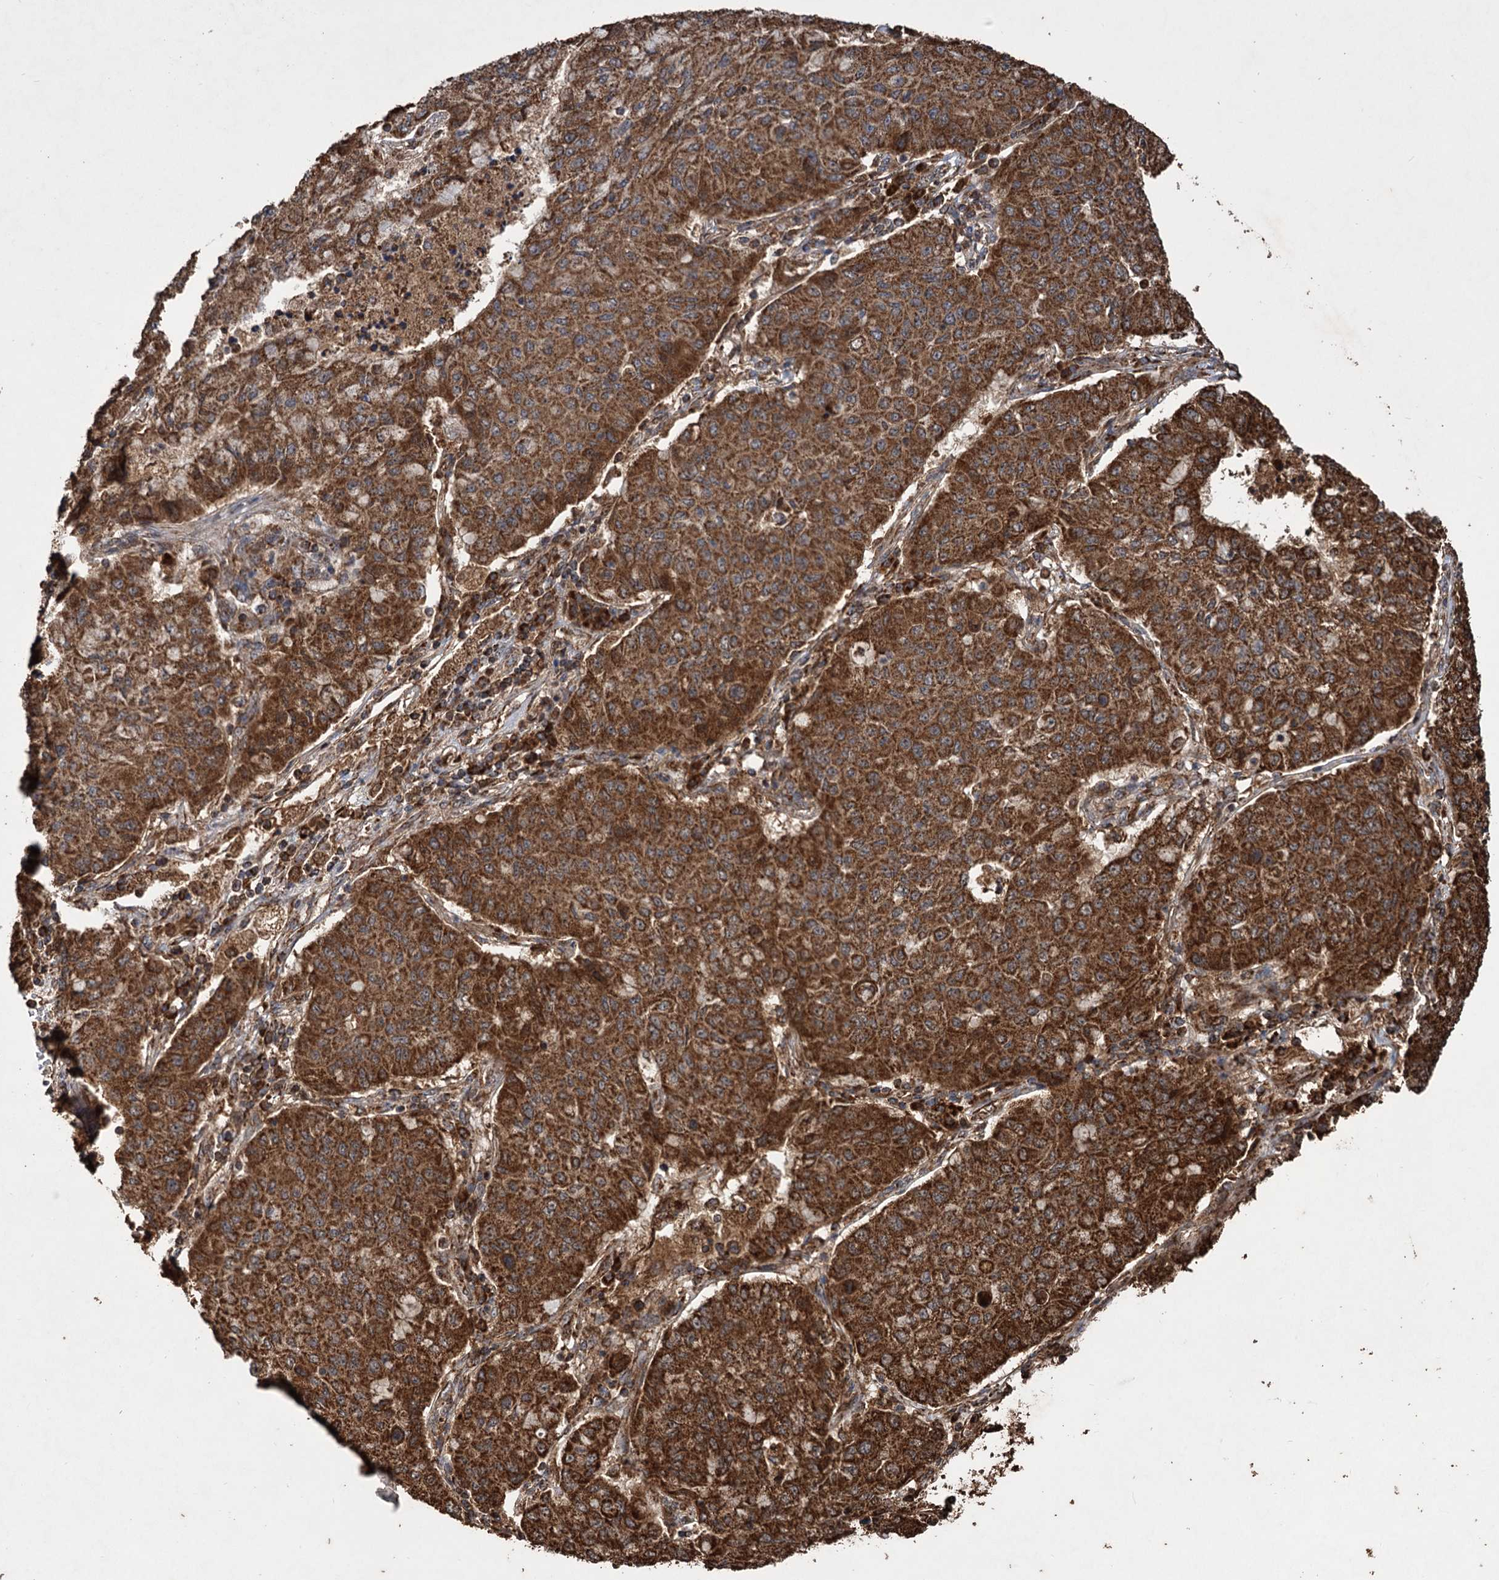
{"staining": {"intensity": "strong", "quantity": ">75%", "location": "cytoplasmic/membranous"}, "tissue": "lung cancer", "cell_type": "Tumor cells", "image_type": "cancer", "snomed": [{"axis": "morphology", "description": "Squamous cell carcinoma, NOS"}, {"axis": "topography", "description": "Lung"}], "caption": "Immunohistochemistry (DAB (3,3'-diaminobenzidine)) staining of lung squamous cell carcinoma exhibits strong cytoplasmic/membranous protein positivity in approximately >75% of tumor cells. (brown staining indicates protein expression, while blue staining denotes nuclei).", "gene": "IPO4", "patient": {"sex": "male", "age": 74}}